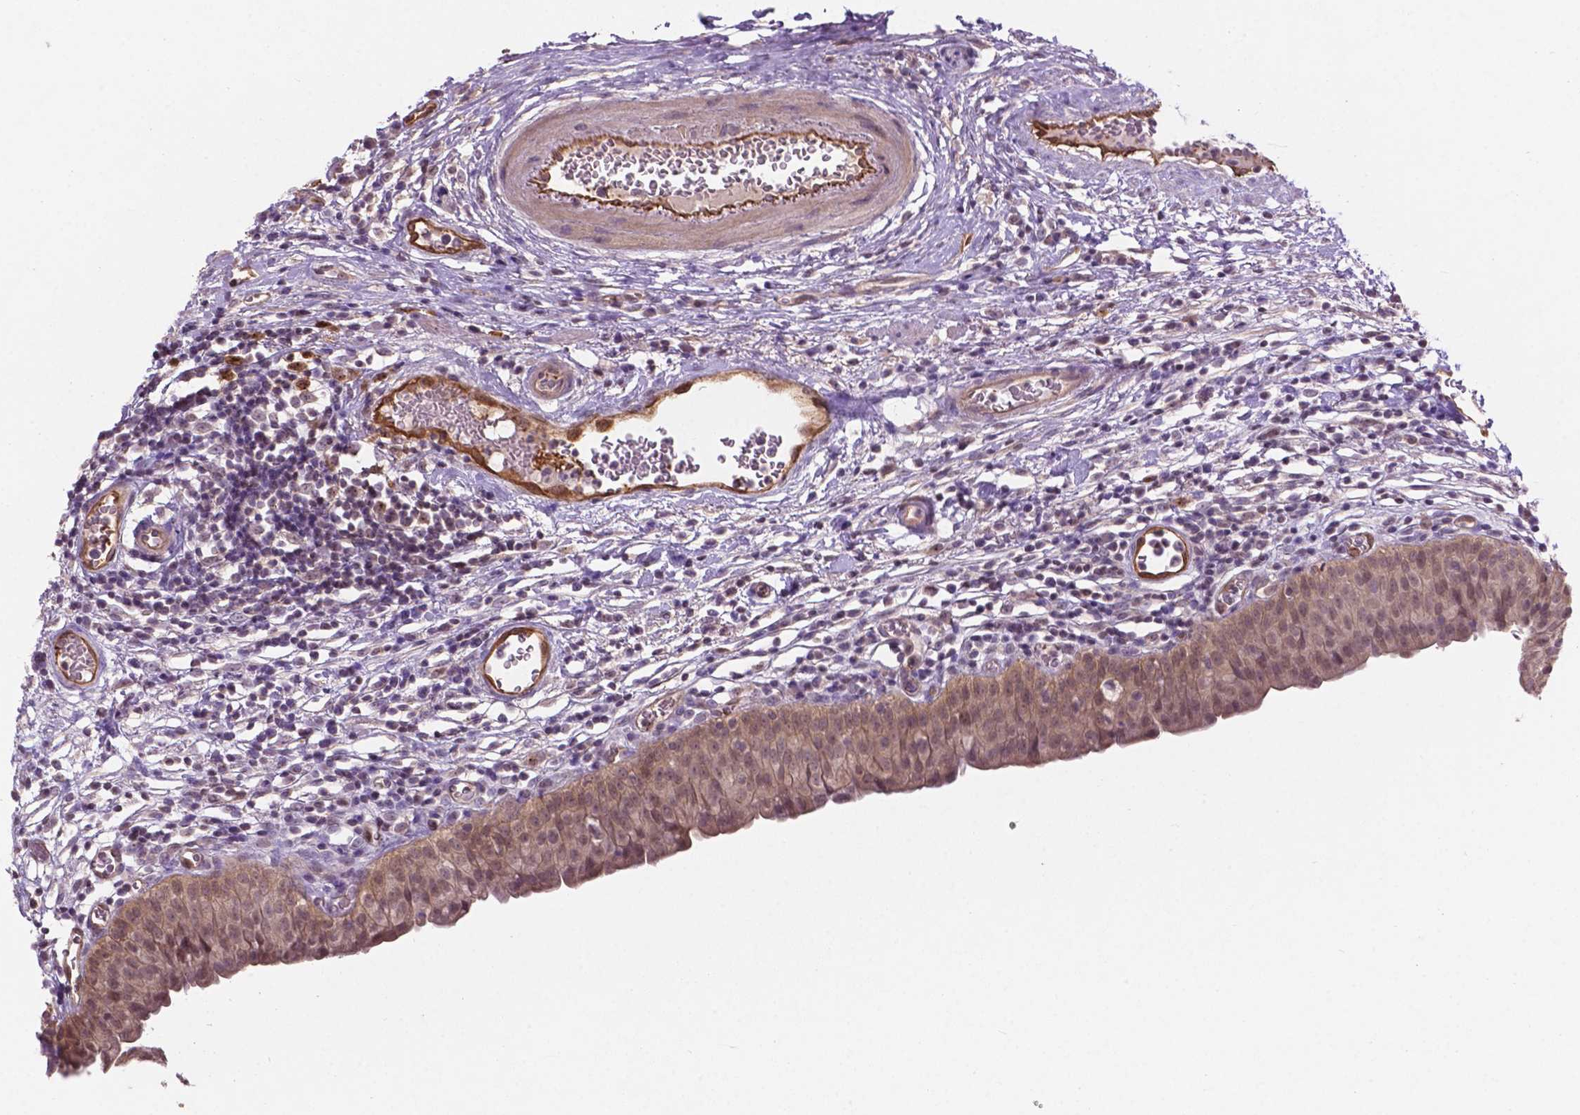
{"staining": {"intensity": "weak", "quantity": ">75%", "location": "cytoplasmic/membranous,nuclear"}, "tissue": "urinary bladder", "cell_type": "Urothelial cells", "image_type": "normal", "snomed": [{"axis": "morphology", "description": "Normal tissue, NOS"}, {"axis": "morphology", "description": "Inflammation, NOS"}, {"axis": "topography", "description": "Urinary bladder"}], "caption": "DAB (3,3'-diaminobenzidine) immunohistochemical staining of normal urinary bladder shows weak cytoplasmic/membranous,nuclear protein staining in about >75% of urothelial cells.", "gene": "ARL5C", "patient": {"sex": "male", "age": 57}}